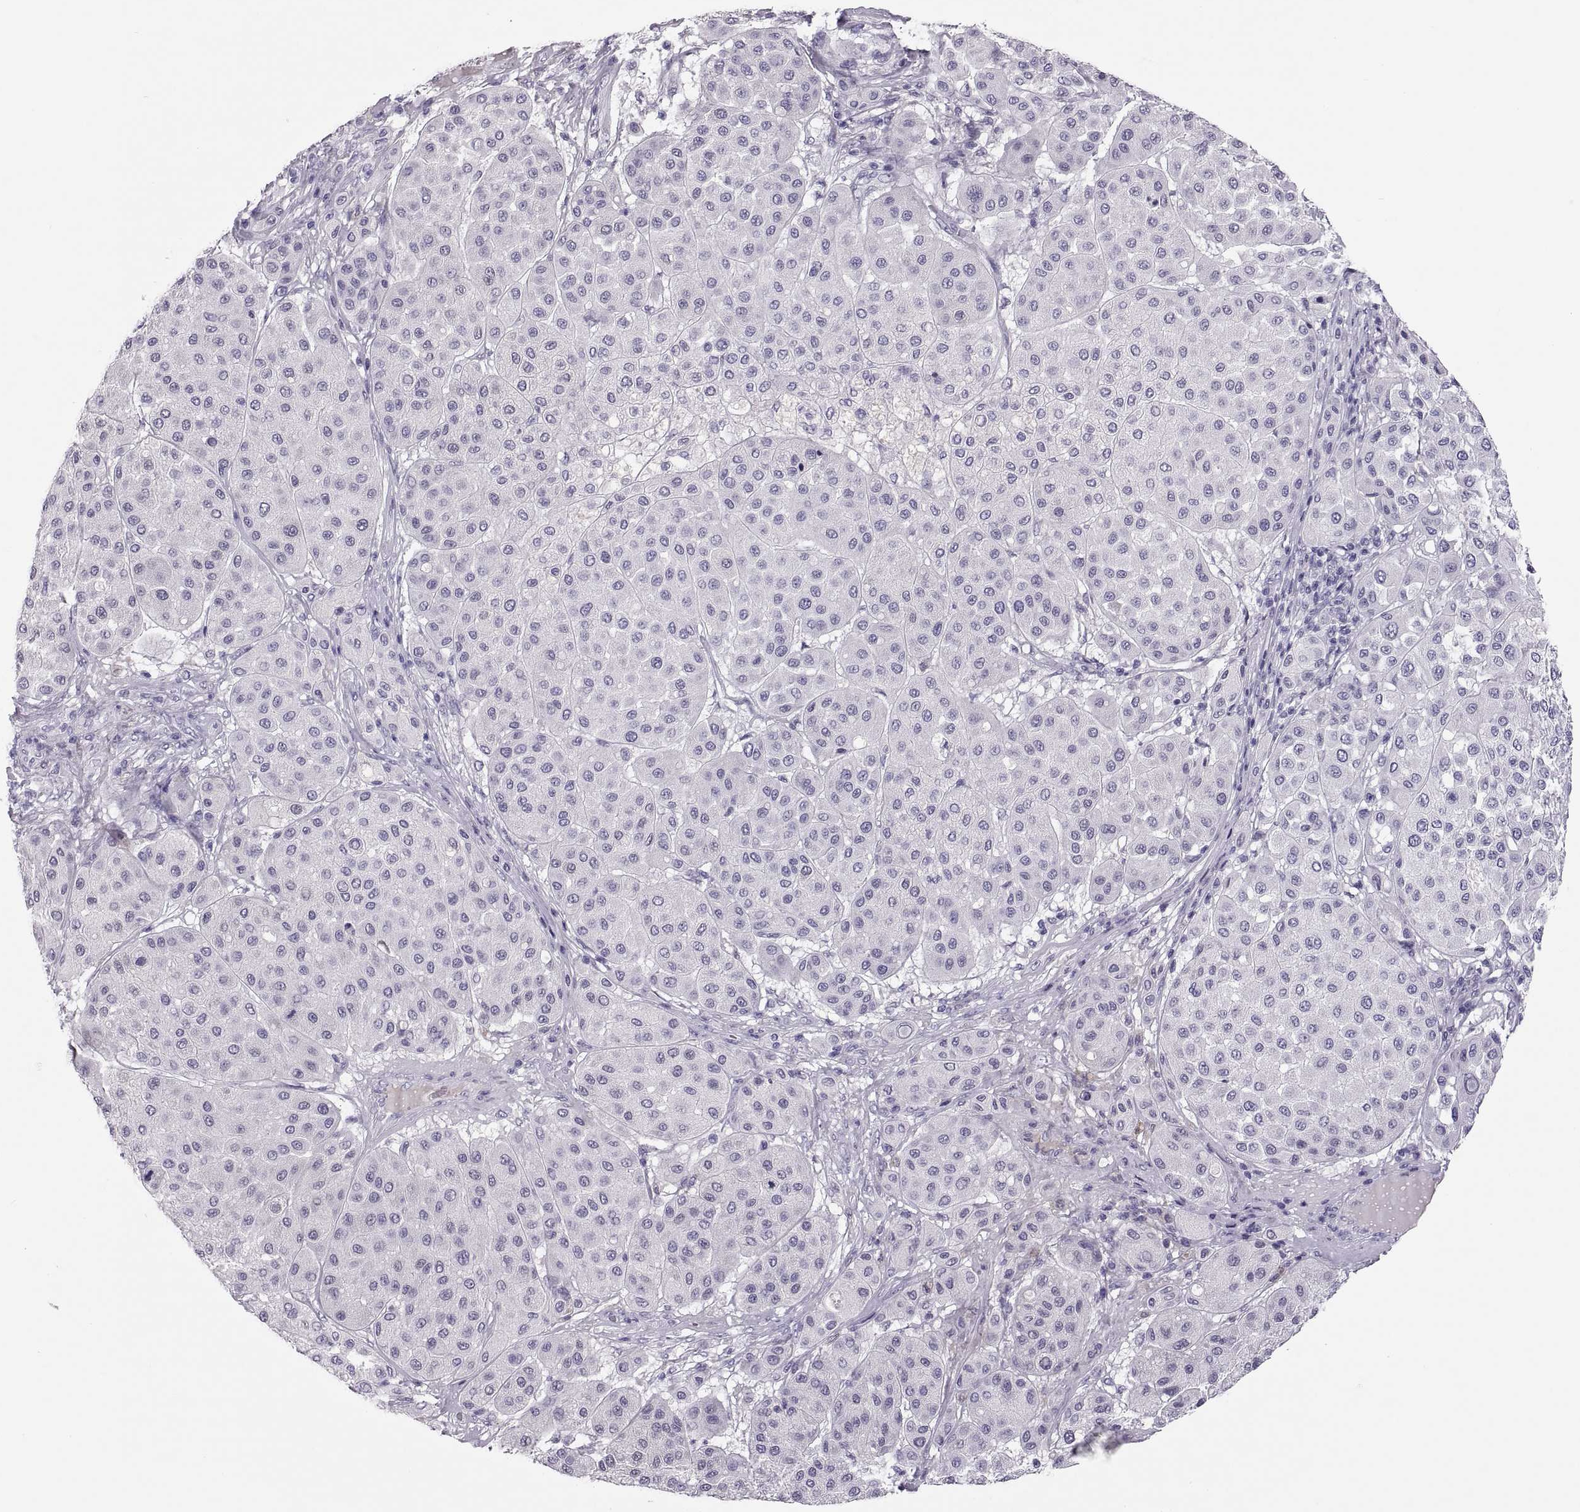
{"staining": {"intensity": "negative", "quantity": "none", "location": "none"}, "tissue": "melanoma", "cell_type": "Tumor cells", "image_type": "cancer", "snomed": [{"axis": "morphology", "description": "Malignant melanoma, Metastatic site"}, {"axis": "topography", "description": "Smooth muscle"}], "caption": "A photomicrograph of human malignant melanoma (metastatic site) is negative for staining in tumor cells.", "gene": "QRICH2", "patient": {"sex": "male", "age": 41}}